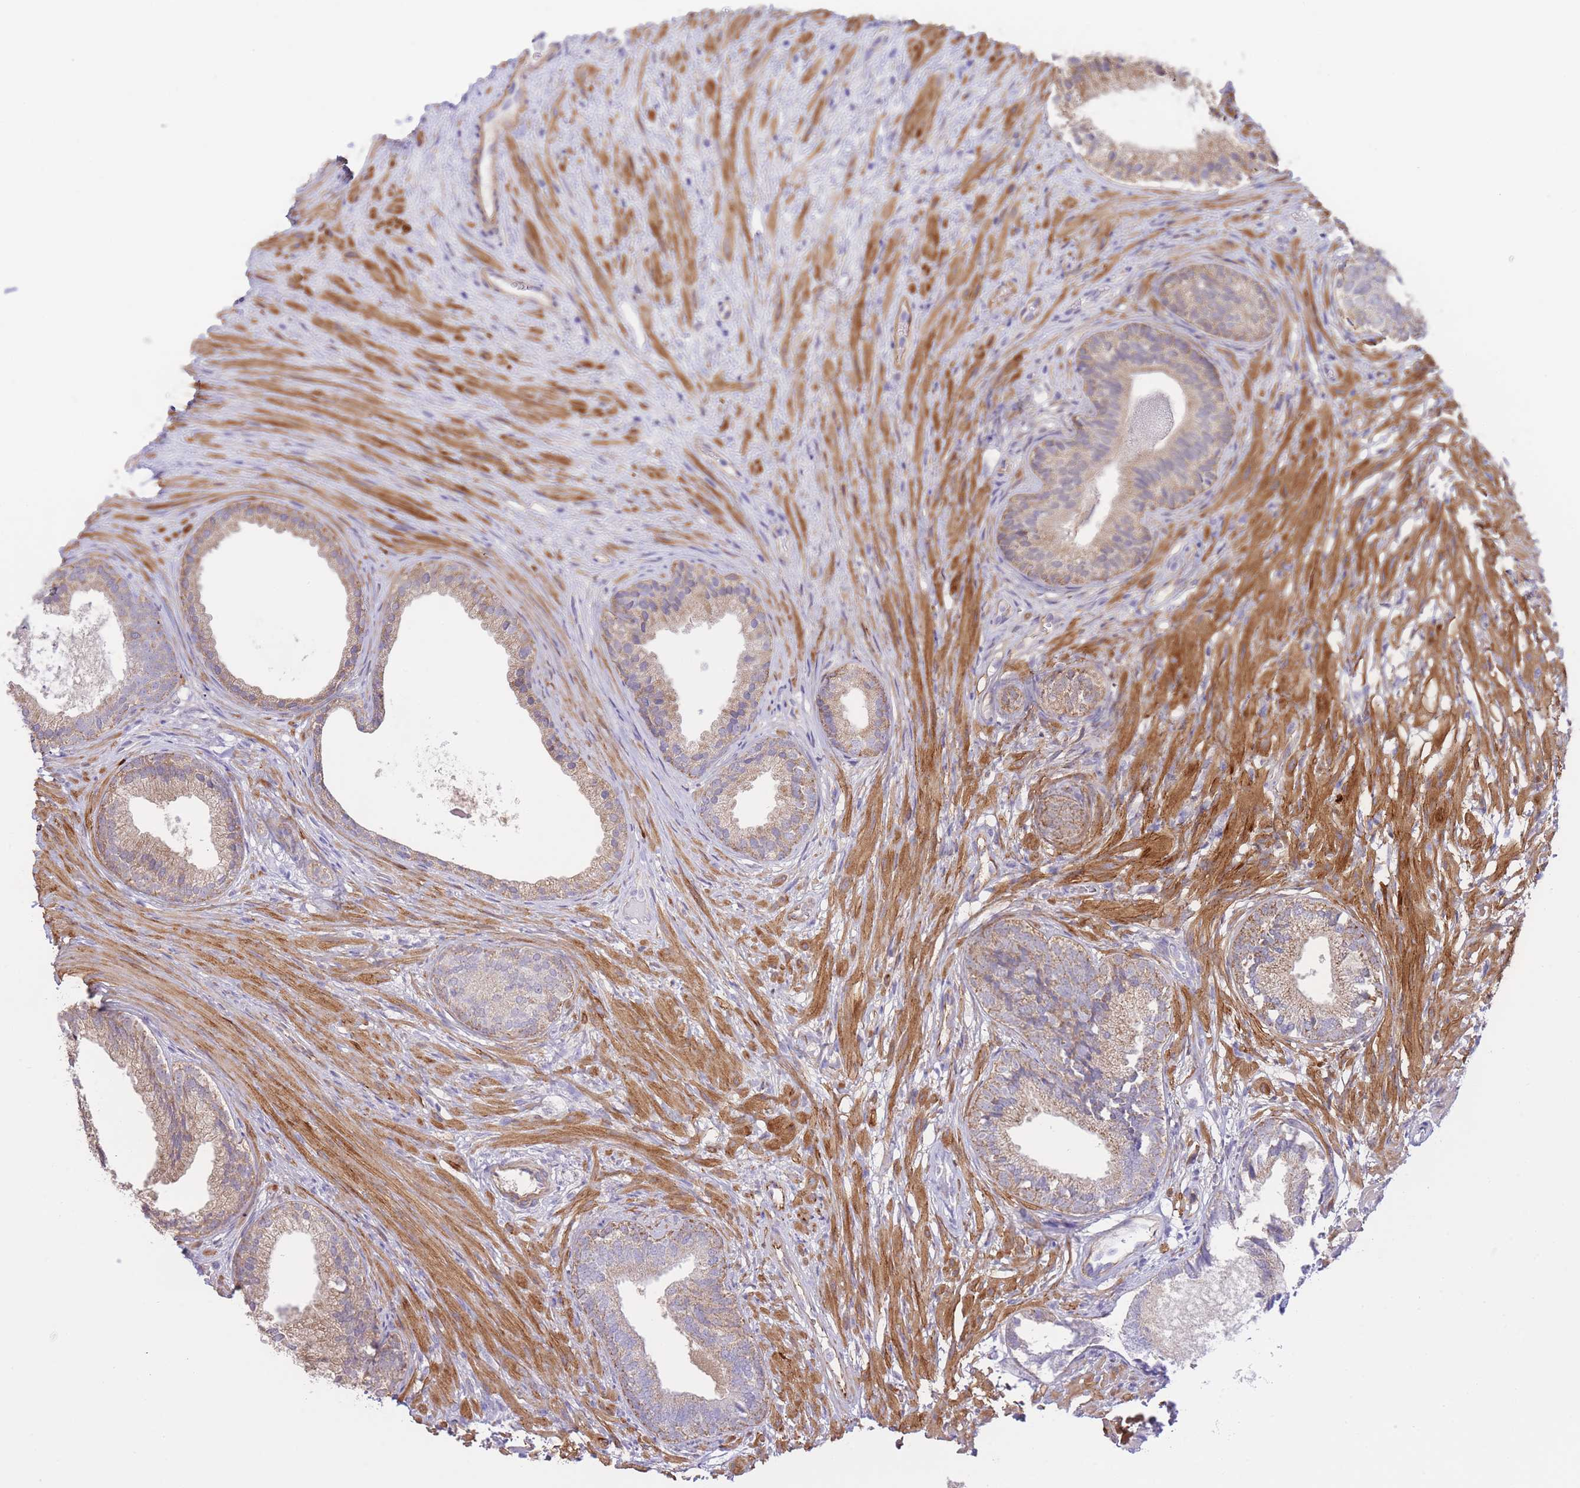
{"staining": {"intensity": "weak", "quantity": "25%-75%", "location": "cytoplasmic/membranous"}, "tissue": "prostate", "cell_type": "Glandular cells", "image_type": "normal", "snomed": [{"axis": "morphology", "description": "Normal tissue, NOS"}, {"axis": "topography", "description": "Prostate"}], "caption": "Immunohistochemical staining of benign prostate exhibits low levels of weak cytoplasmic/membranous staining in about 25%-75% of glandular cells. Using DAB (3,3'-diaminobenzidine) (brown) and hematoxylin (blue) stains, captured at high magnification using brightfield microscopy.", "gene": "PGM1", "patient": {"sex": "male", "age": 76}}